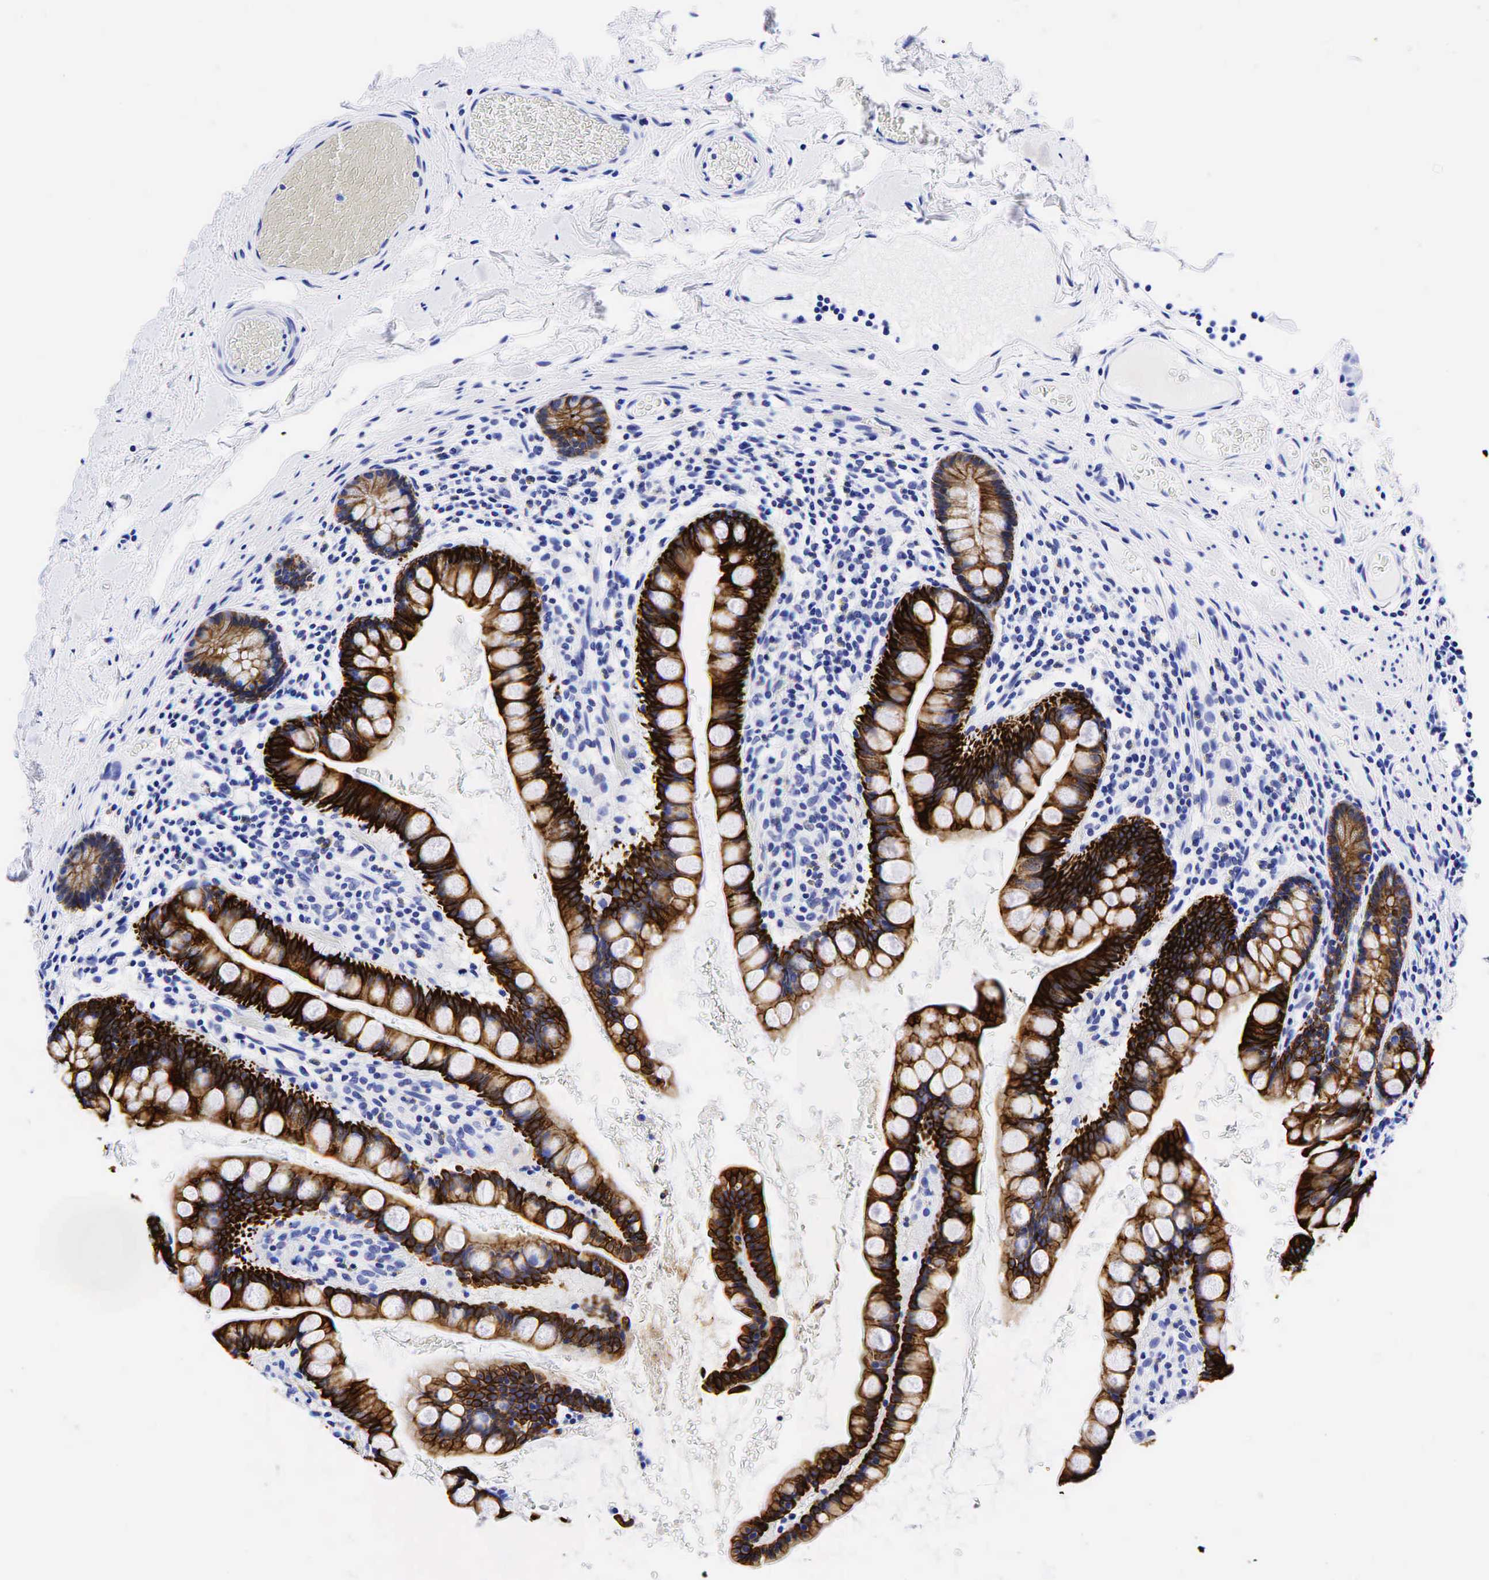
{"staining": {"intensity": "negative", "quantity": "none", "location": "none"}, "tissue": "colon", "cell_type": "Endothelial cells", "image_type": "normal", "snomed": [{"axis": "morphology", "description": "Normal tissue, NOS"}, {"axis": "topography", "description": "Colon"}], "caption": "Image shows no significant protein positivity in endothelial cells of benign colon. The staining is performed using DAB brown chromogen with nuclei counter-stained in using hematoxylin.", "gene": "KRT19", "patient": {"sex": "male", "age": 54}}